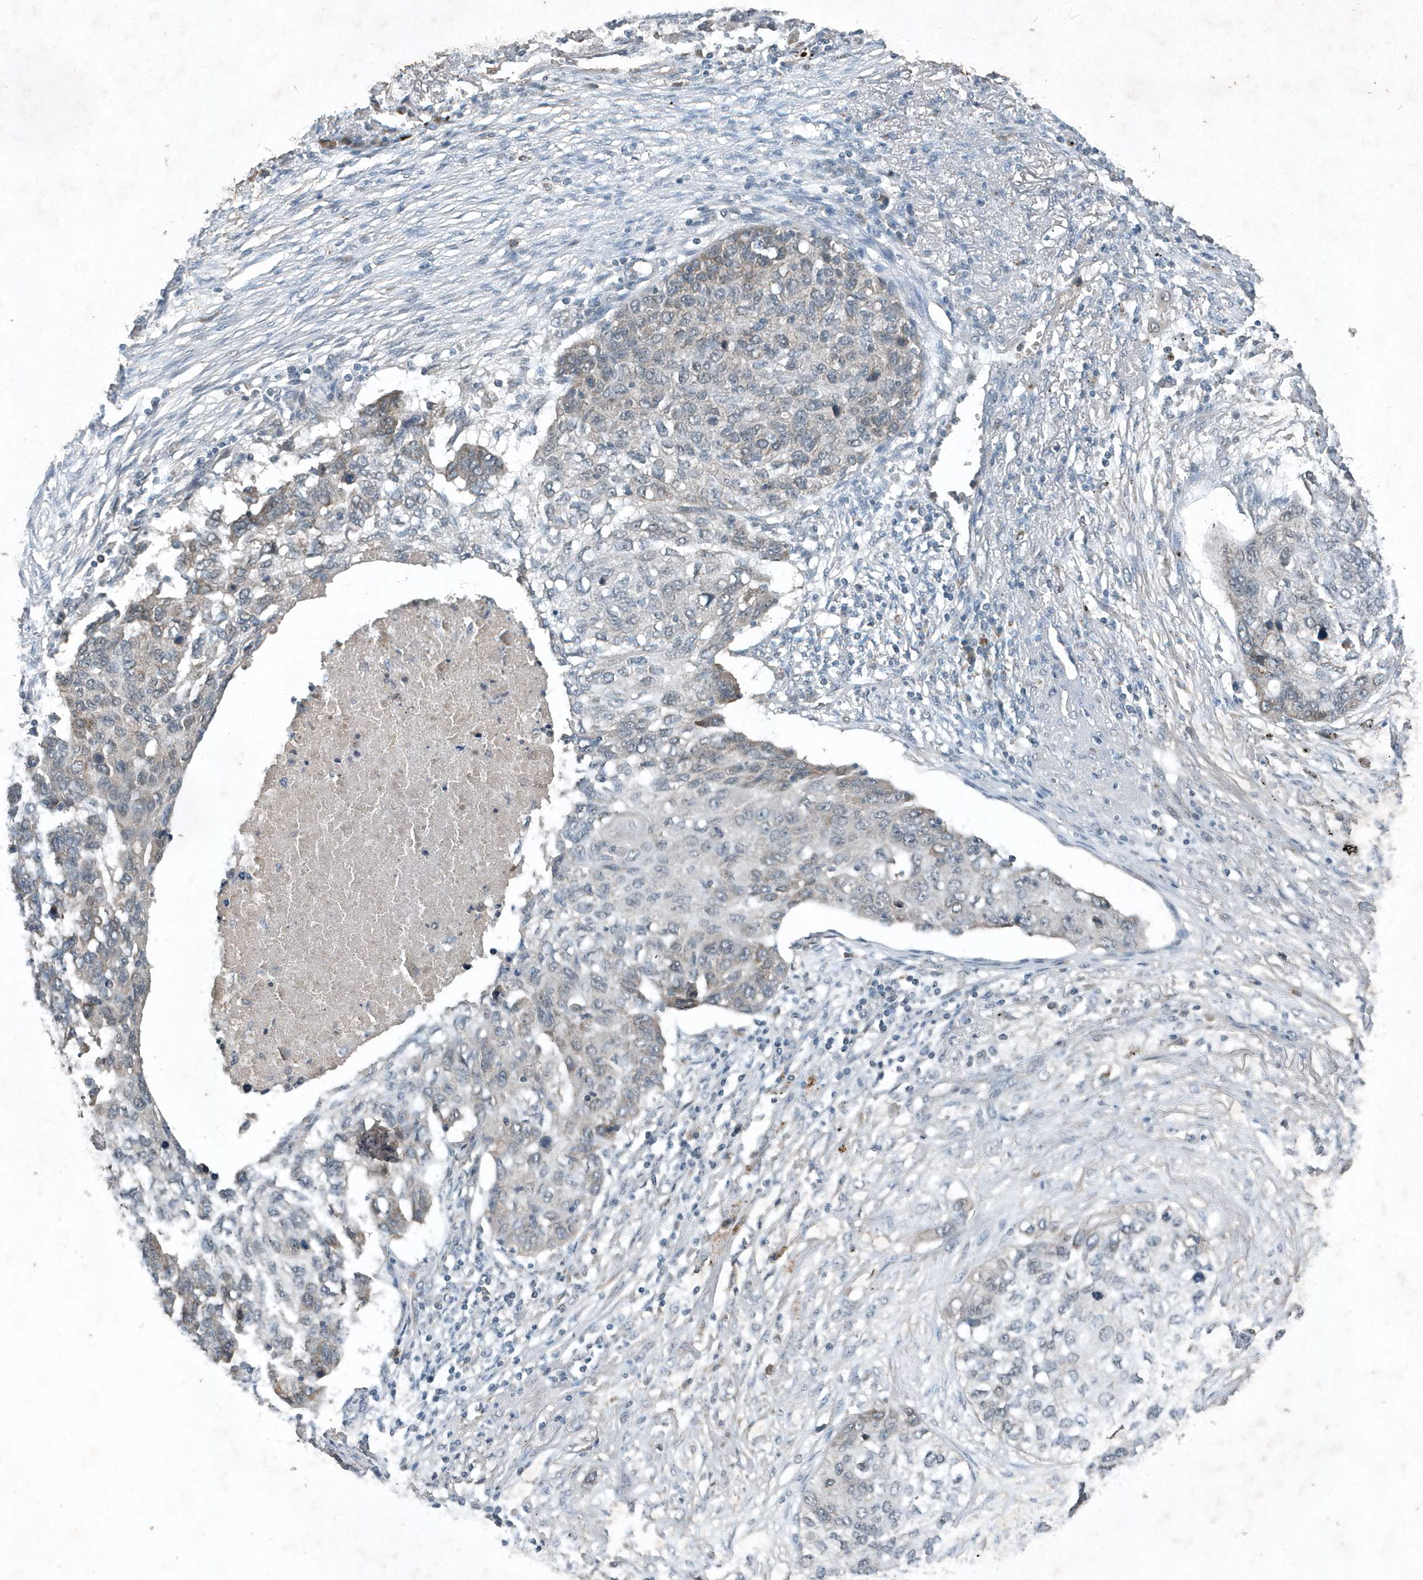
{"staining": {"intensity": "negative", "quantity": "none", "location": "none"}, "tissue": "lung cancer", "cell_type": "Tumor cells", "image_type": "cancer", "snomed": [{"axis": "morphology", "description": "Squamous cell carcinoma, NOS"}, {"axis": "topography", "description": "Lung"}], "caption": "IHC of human lung squamous cell carcinoma reveals no positivity in tumor cells.", "gene": "SCFD2", "patient": {"sex": "female", "age": 63}}